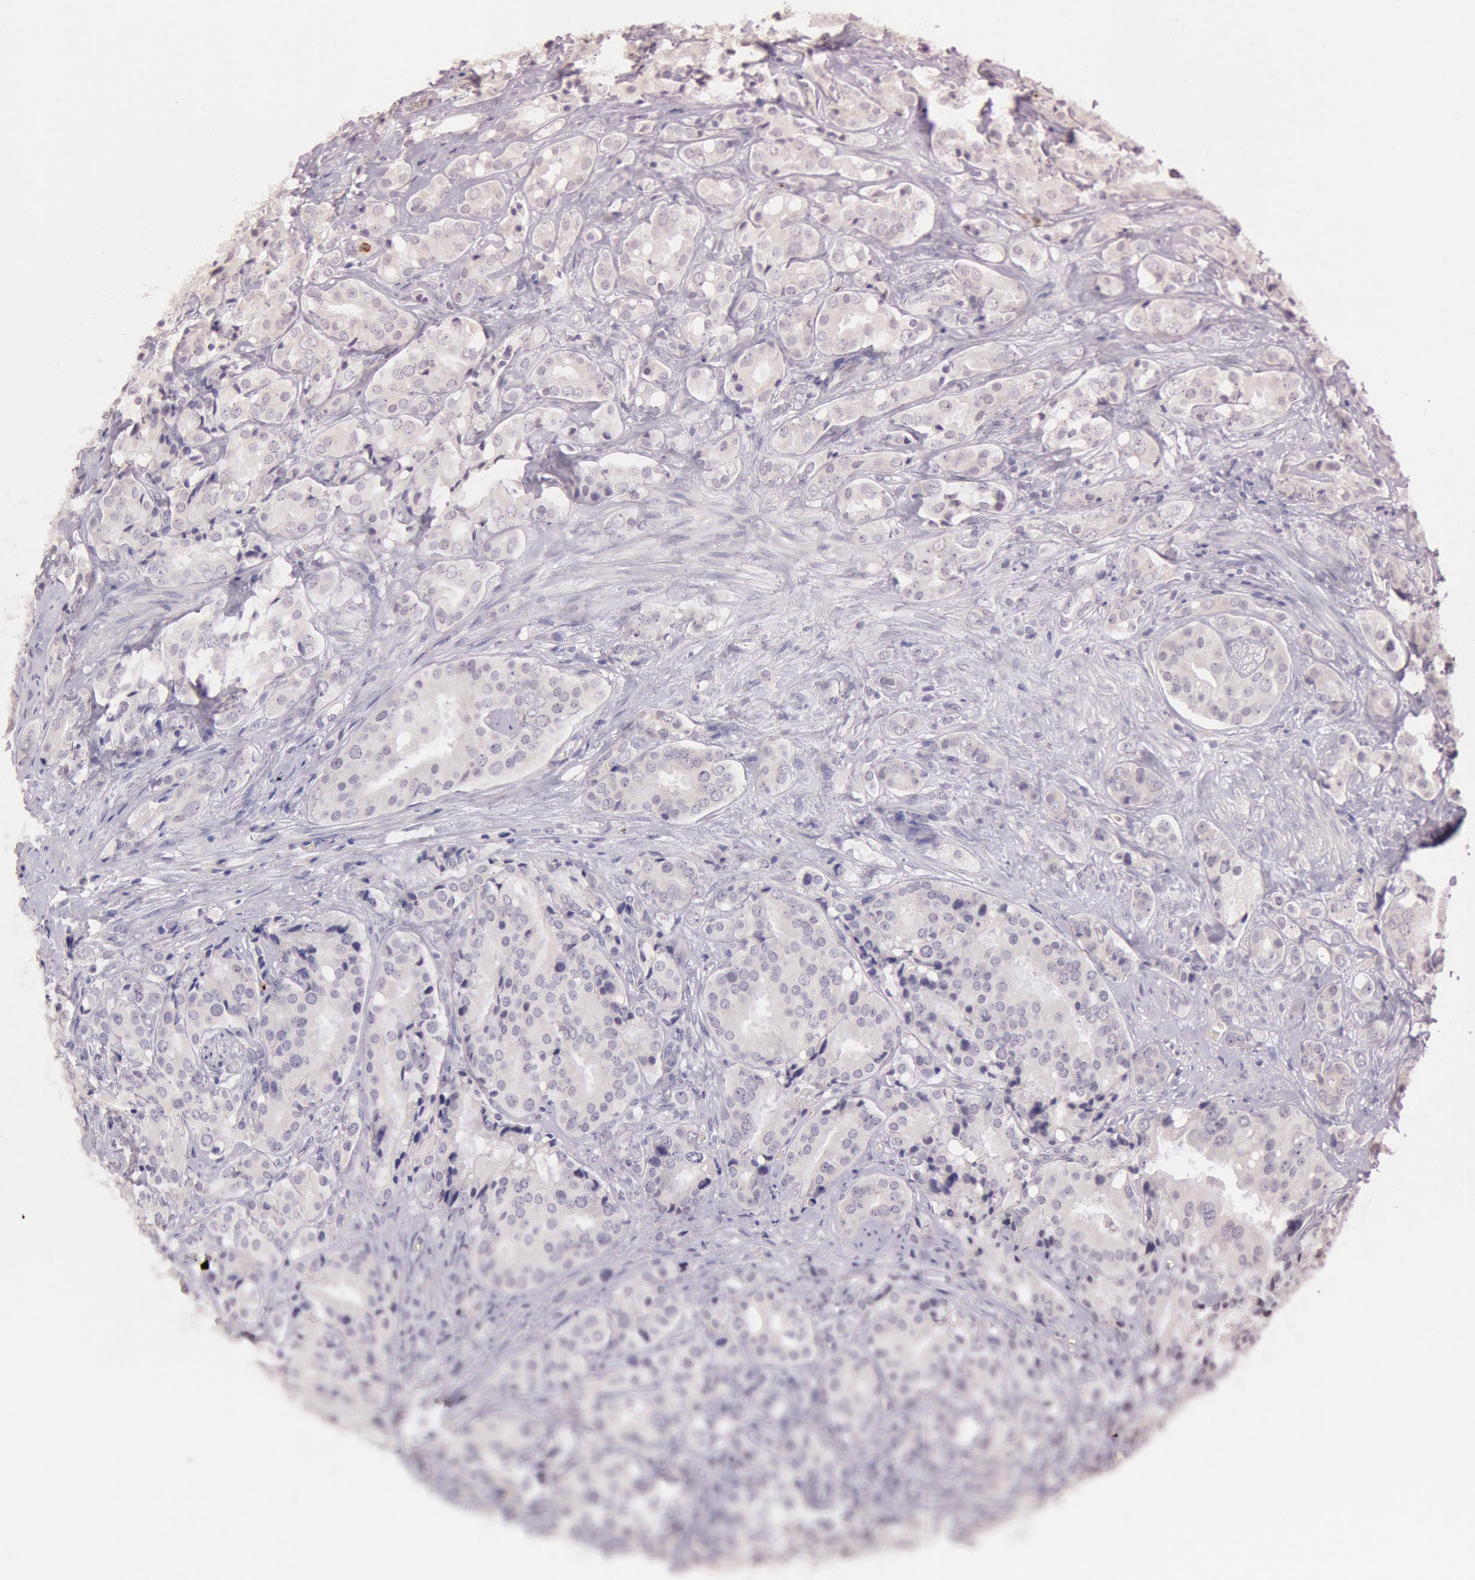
{"staining": {"intensity": "negative", "quantity": "none", "location": "none"}, "tissue": "prostate cancer", "cell_type": "Tumor cells", "image_type": "cancer", "snomed": [{"axis": "morphology", "description": "Adenocarcinoma, High grade"}, {"axis": "topography", "description": "Prostate"}], "caption": "Tumor cells are negative for brown protein staining in prostate cancer. (DAB (3,3'-diaminobenzidine) IHC with hematoxylin counter stain).", "gene": "KDM6A", "patient": {"sex": "male", "age": 68}}